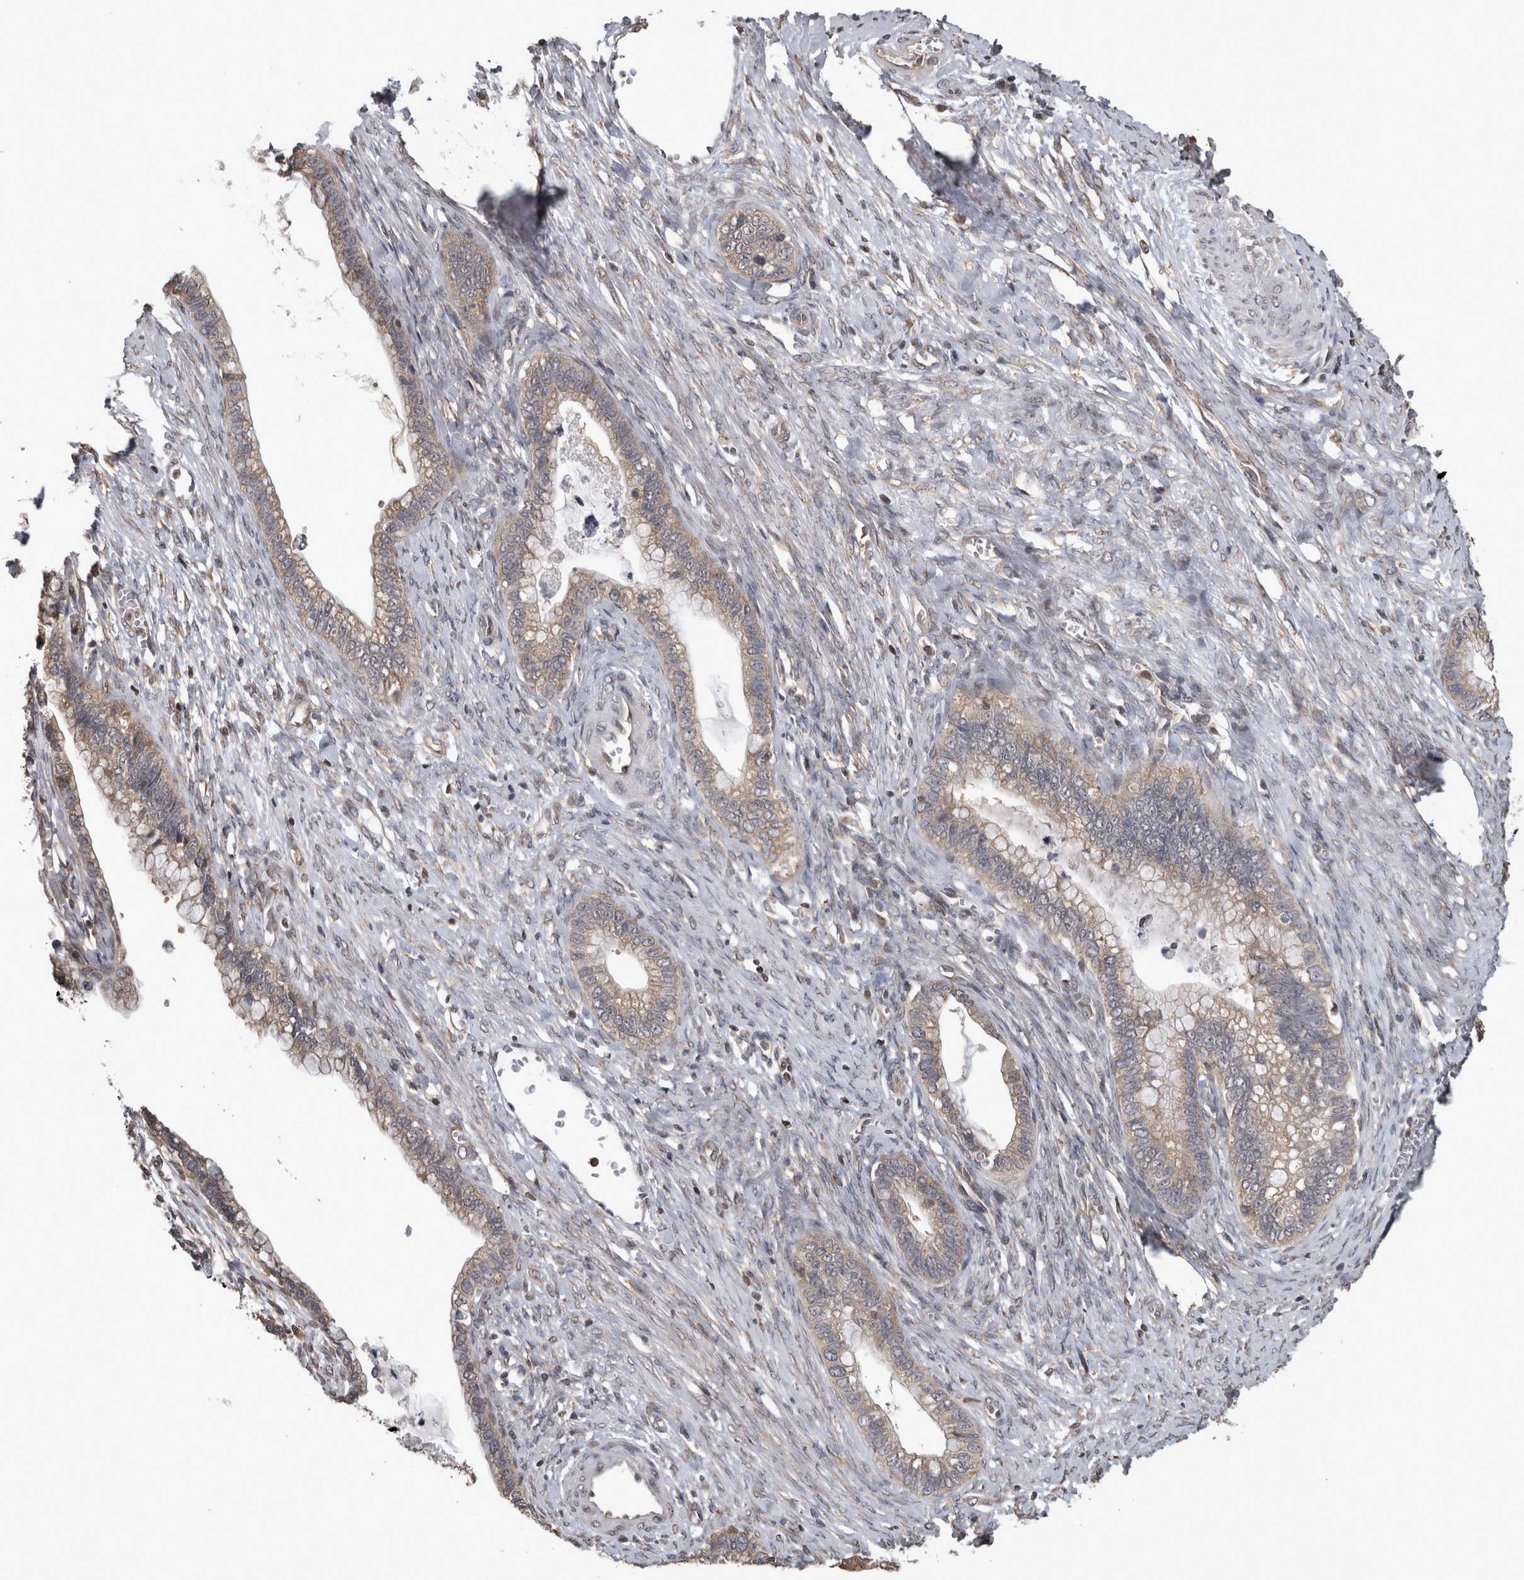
{"staining": {"intensity": "weak", "quantity": "25%-75%", "location": "cytoplasmic/membranous"}, "tissue": "cervical cancer", "cell_type": "Tumor cells", "image_type": "cancer", "snomed": [{"axis": "morphology", "description": "Adenocarcinoma, NOS"}, {"axis": "topography", "description": "Cervix"}], "caption": "Brown immunohistochemical staining in cervical adenocarcinoma reveals weak cytoplasmic/membranous staining in approximately 25%-75% of tumor cells. The protein of interest is stained brown, and the nuclei are stained in blue (DAB (3,3'-diaminobenzidine) IHC with brightfield microscopy, high magnification).", "gene": "ATXN2", "patient": {"sex": "female", "age": 44}}